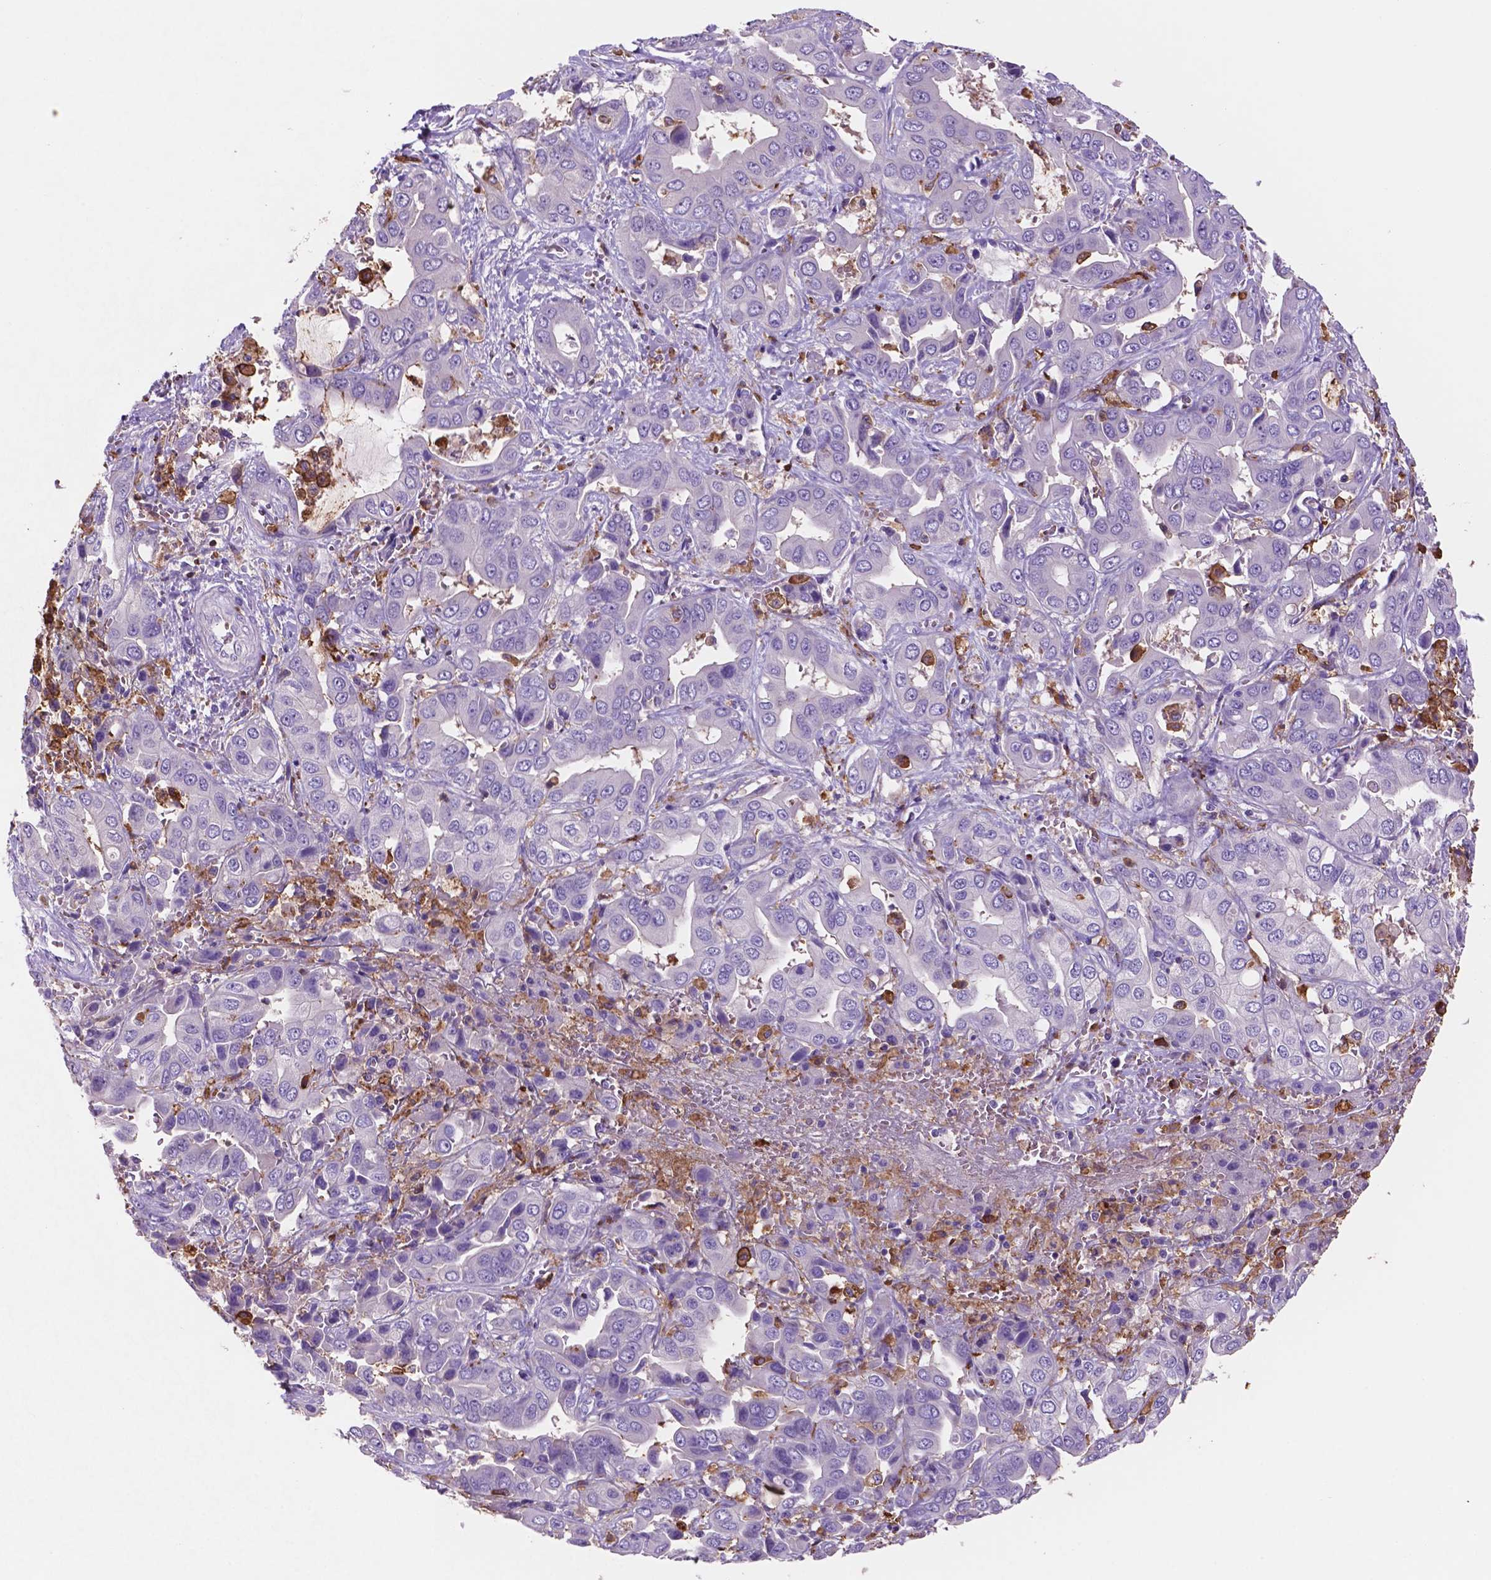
{"staining": {"intensity": "negative", "quantity": "none", "location": "none"}, "tissue": "liver cancer", "cell_type": "Tumor cells", "image_type": "cancer", "snomed": [{"axis": "morphology", "description": "Cholangiocarcinoma"}, {"axis": "topography", "description": "Liver"}], "caption": "Immunohistochemistry of liver cancer (cholangiocarcinoma) displays no expression in tumor cells.", "gene": "MKRN2OS", "patient": {"sex": "female", "age": 52}}